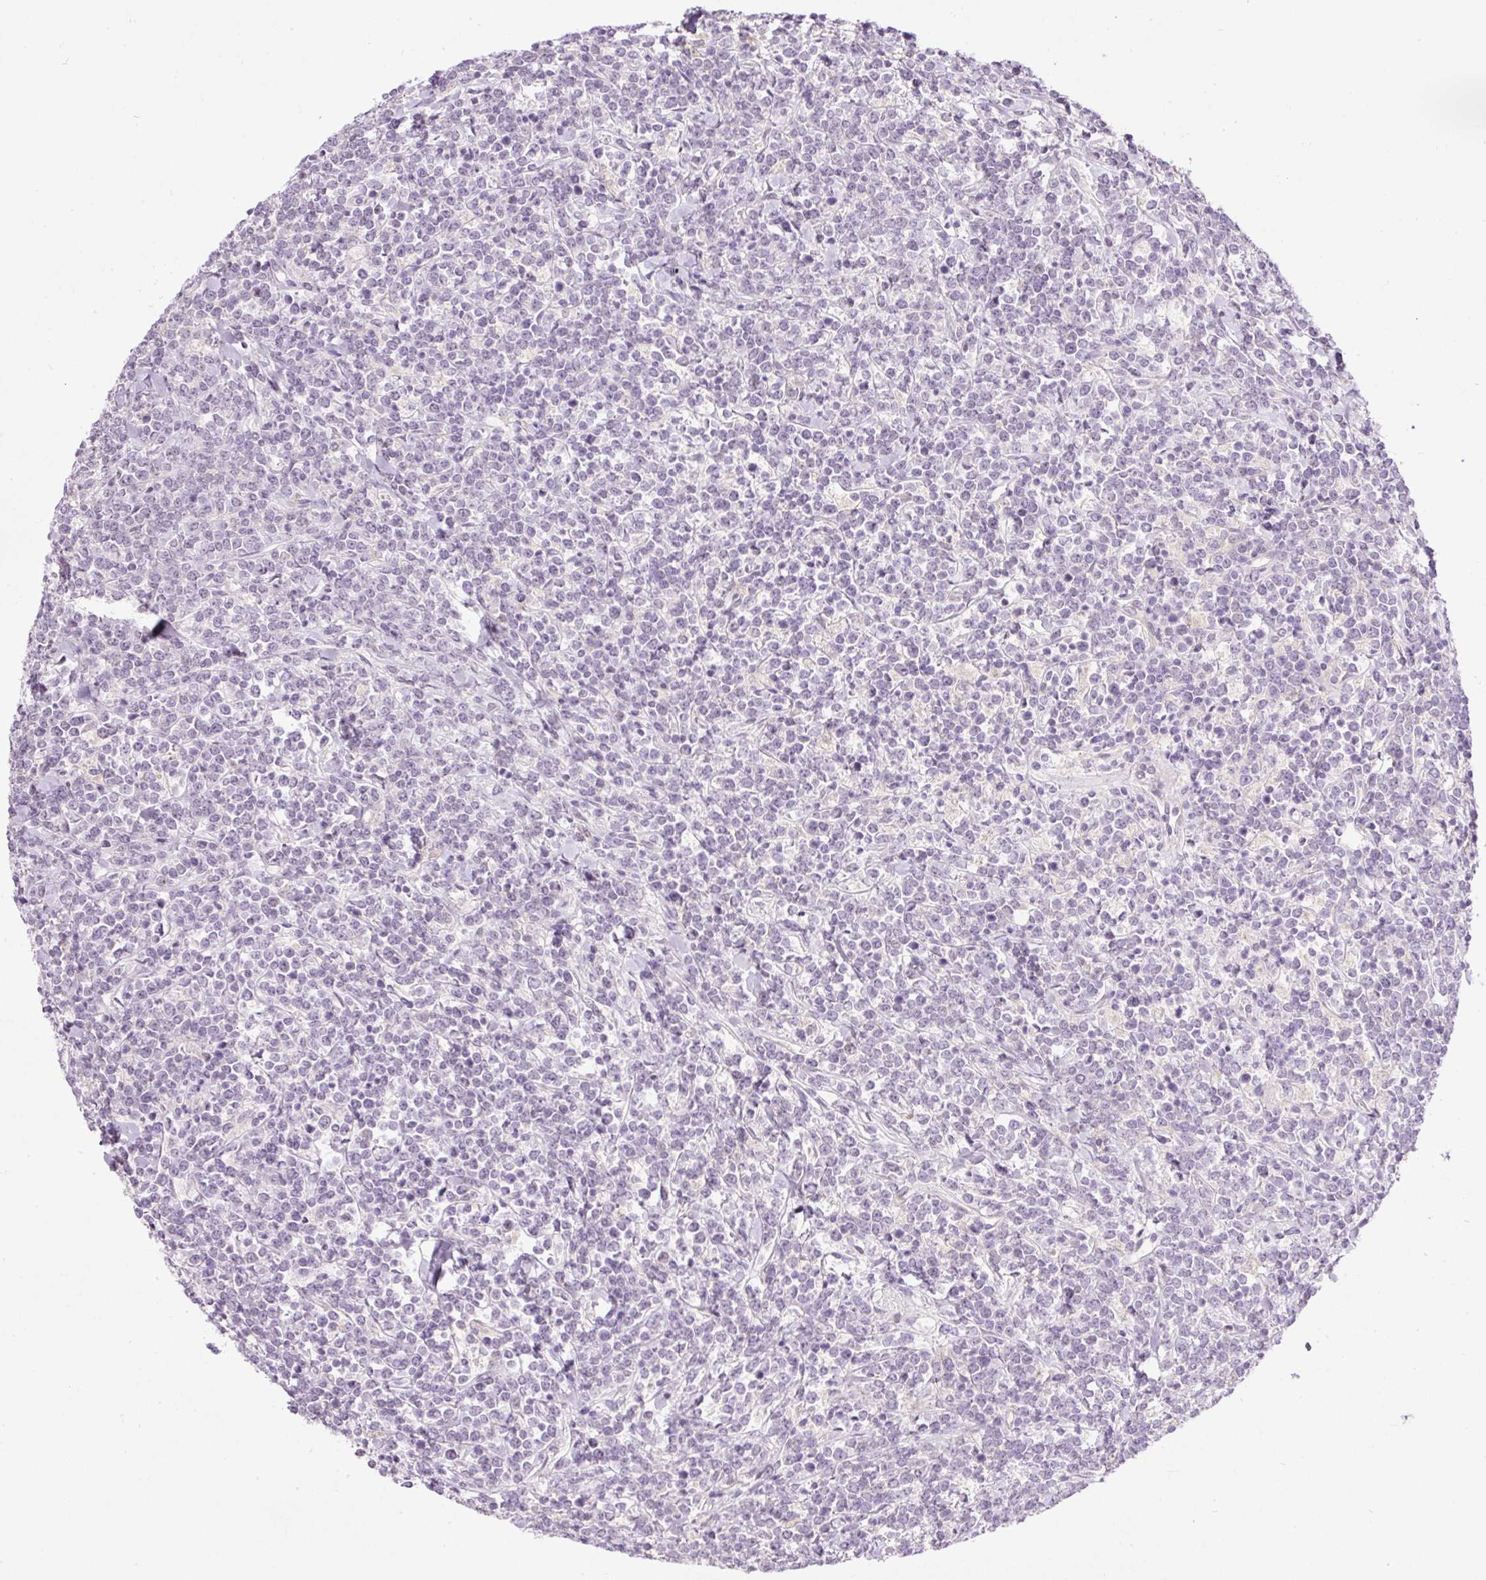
{"staining": {"intensity": "negative", "quantity": "none", "location": "none"}, "tissue": "lymphoma", "cell_type": "Tumor cells", "image_type": "cancer", "snomed": [{"axis": "morphology", "description": "Malignant lymphoma, non-Hodgkin's type, High grade"}, {"axis": "topography", "description": "Small intestine"}, {"axis": "topography", "description": "Colon"}], "caption": "Protein analysis of lymphoma exhibits no significant positivity in tumor cells.", "gene": "PRPF38B", "patient": {"sex": "male", "age": 8}}